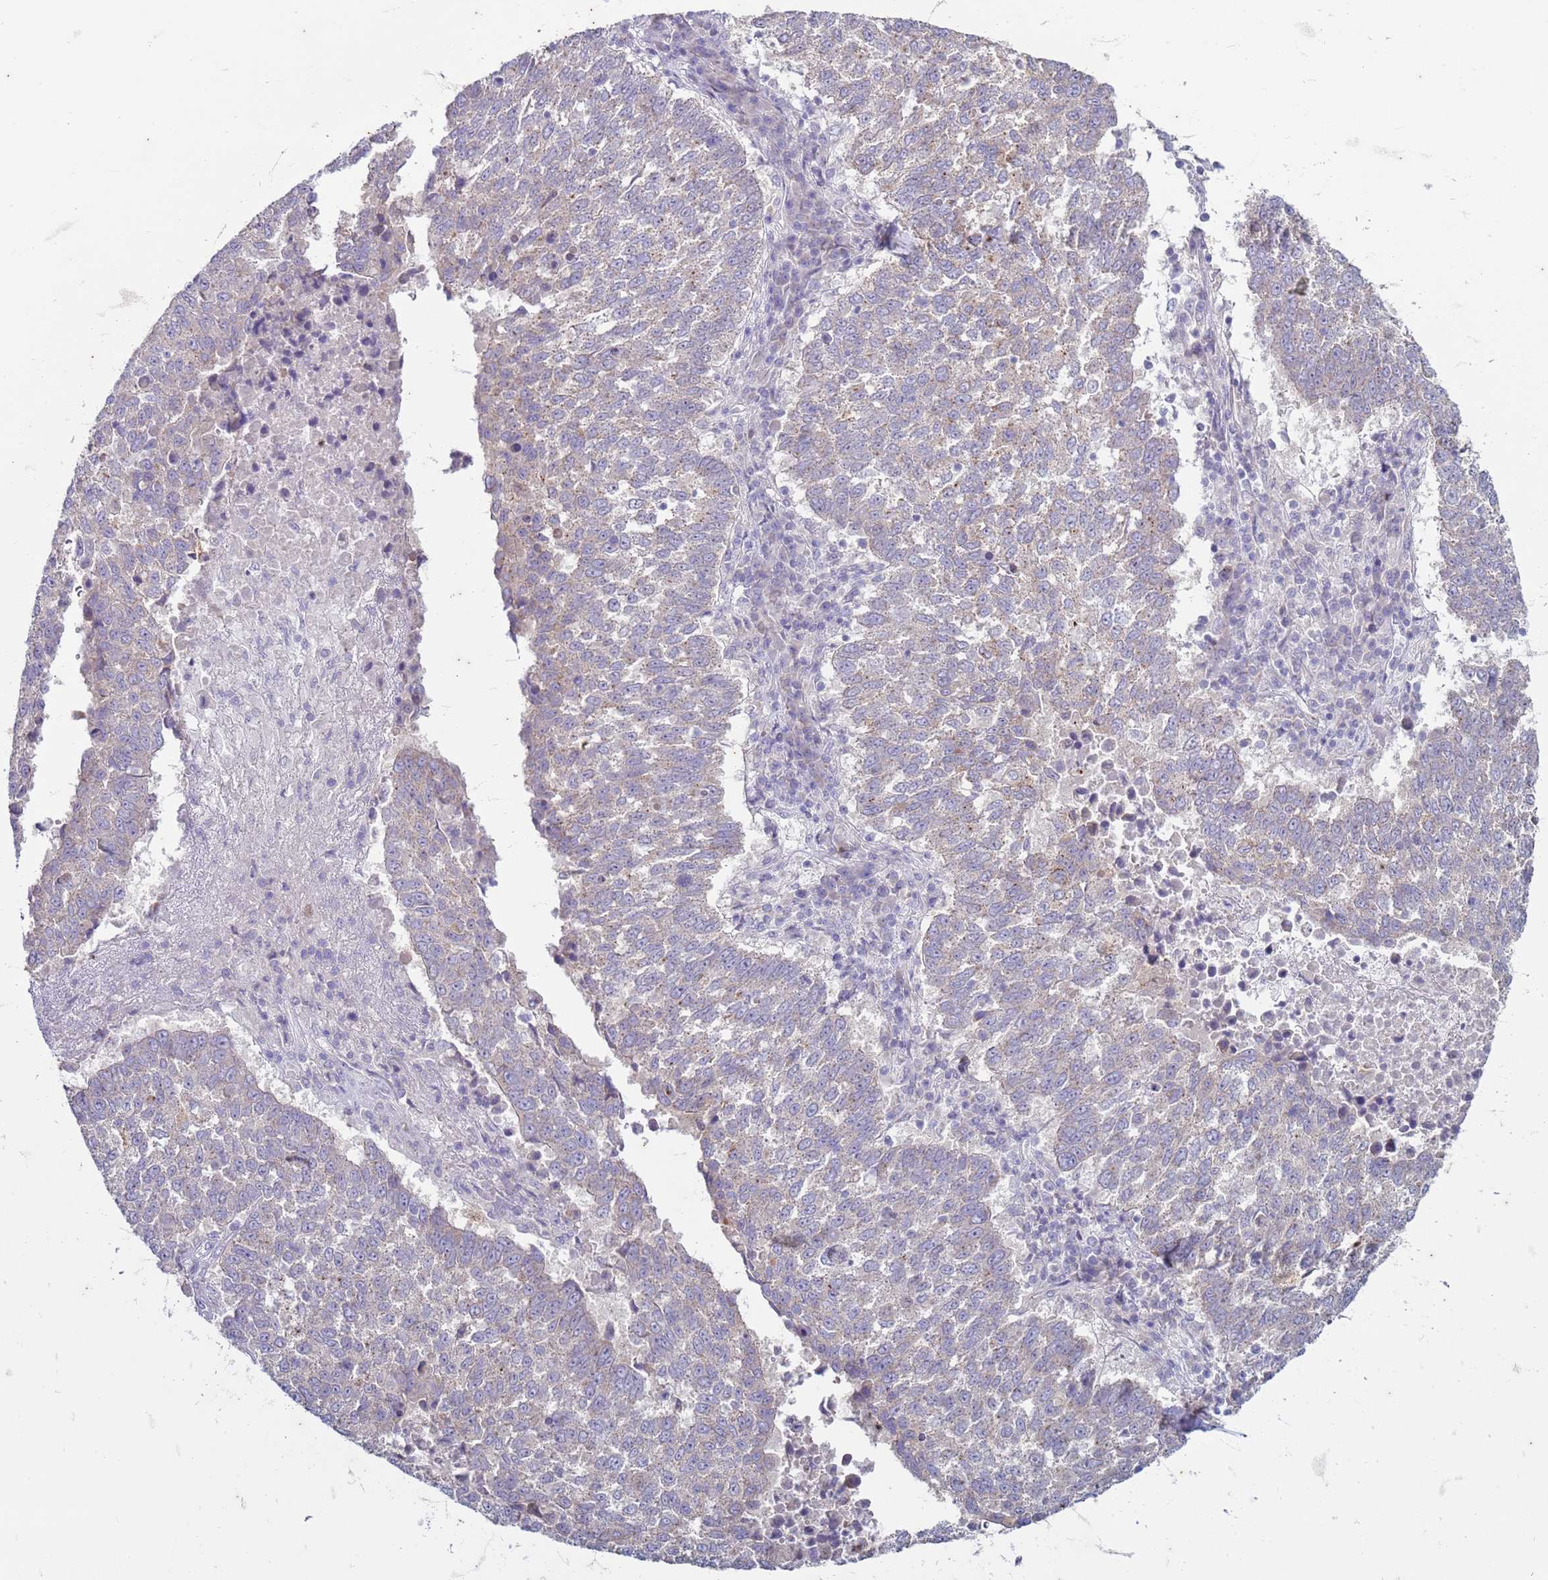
{"staining": {"intensity": "weak", "quantity": "<25%", "location": "cytoplasmic/membranous"}, "tissue": "lung cancer", "cell_type": "Tumor cells", "image_type": "cancer", "snomed": [{"axis": "morphology", "description": "Squamous cell carcinoma, NOS"}, {"axis": "topography", "description": "Lung"}], "caption": "This histopathology image is of lung cancer (squamous cell carcinoma) stained with immunohistochemistry to label a protein in brown with the nuclei are counter-stained blue. There is no positivity in tumor cells. Nuclei are stained in blue.", "gene": "SUCO", "patient": {"sex": "male", "age": 73}}